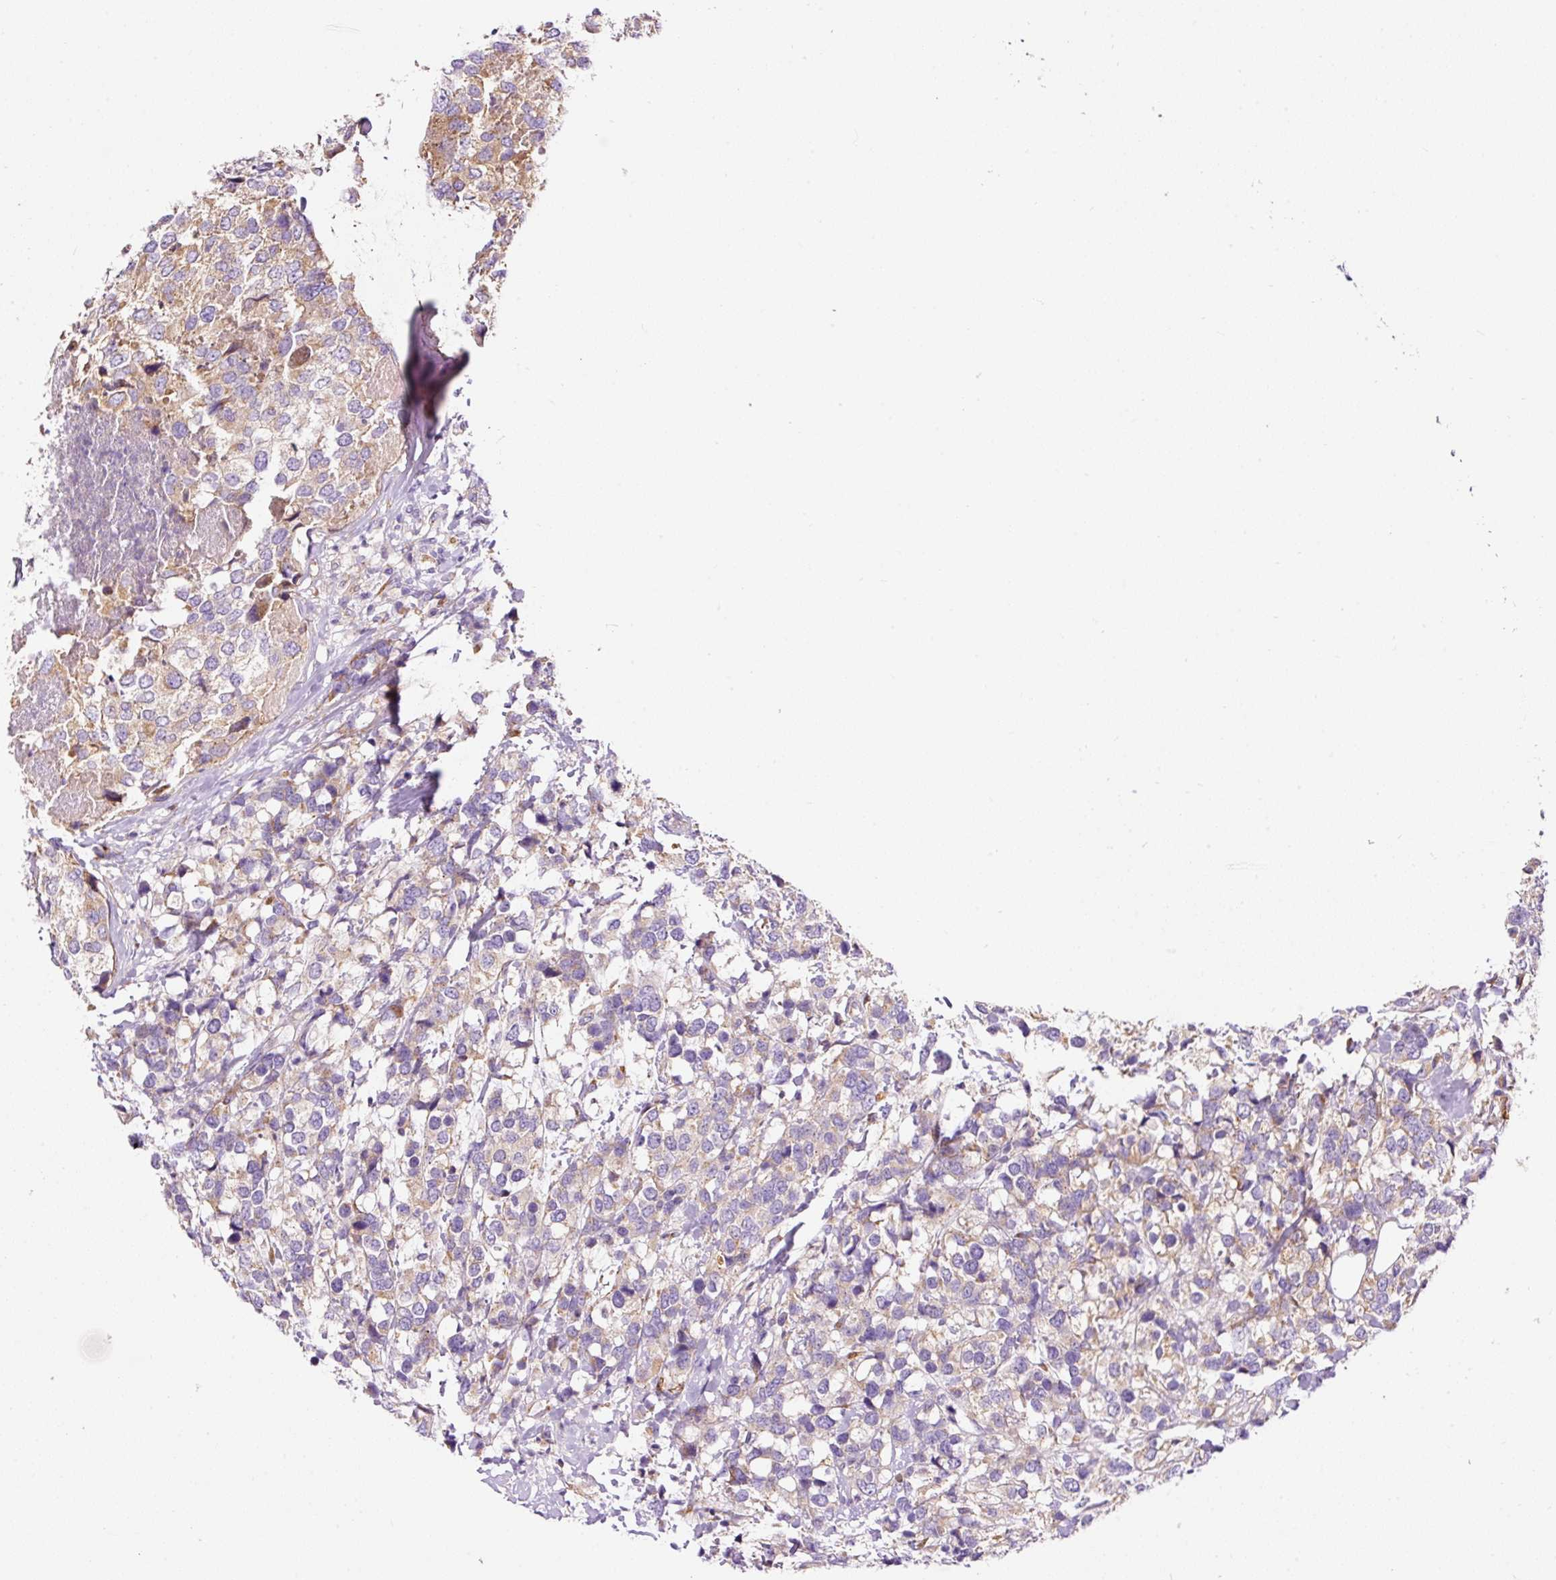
{"staining": {"intensity": "moderate", "quantity": "25%-75%", "location": "cytoplasmic/membranous"}, "tissue": "breast cancer", "cell_type": "Tumor cells", "image_type": "cancer", "snomed": [{"axis": "morphology", "description": "Lobular carcinoma"}, {"axis": "topography", "description": "Breast"}], "caption": "Immunohistochemistry (IHC) (DAB) staining of human breast cancer demonstrates moderate cytoplasmic/membranous protein expression in about 25%-75% of tumor cells.", "gene": "PRRC2A", "patient": {"sex": "female", "age": 59}}